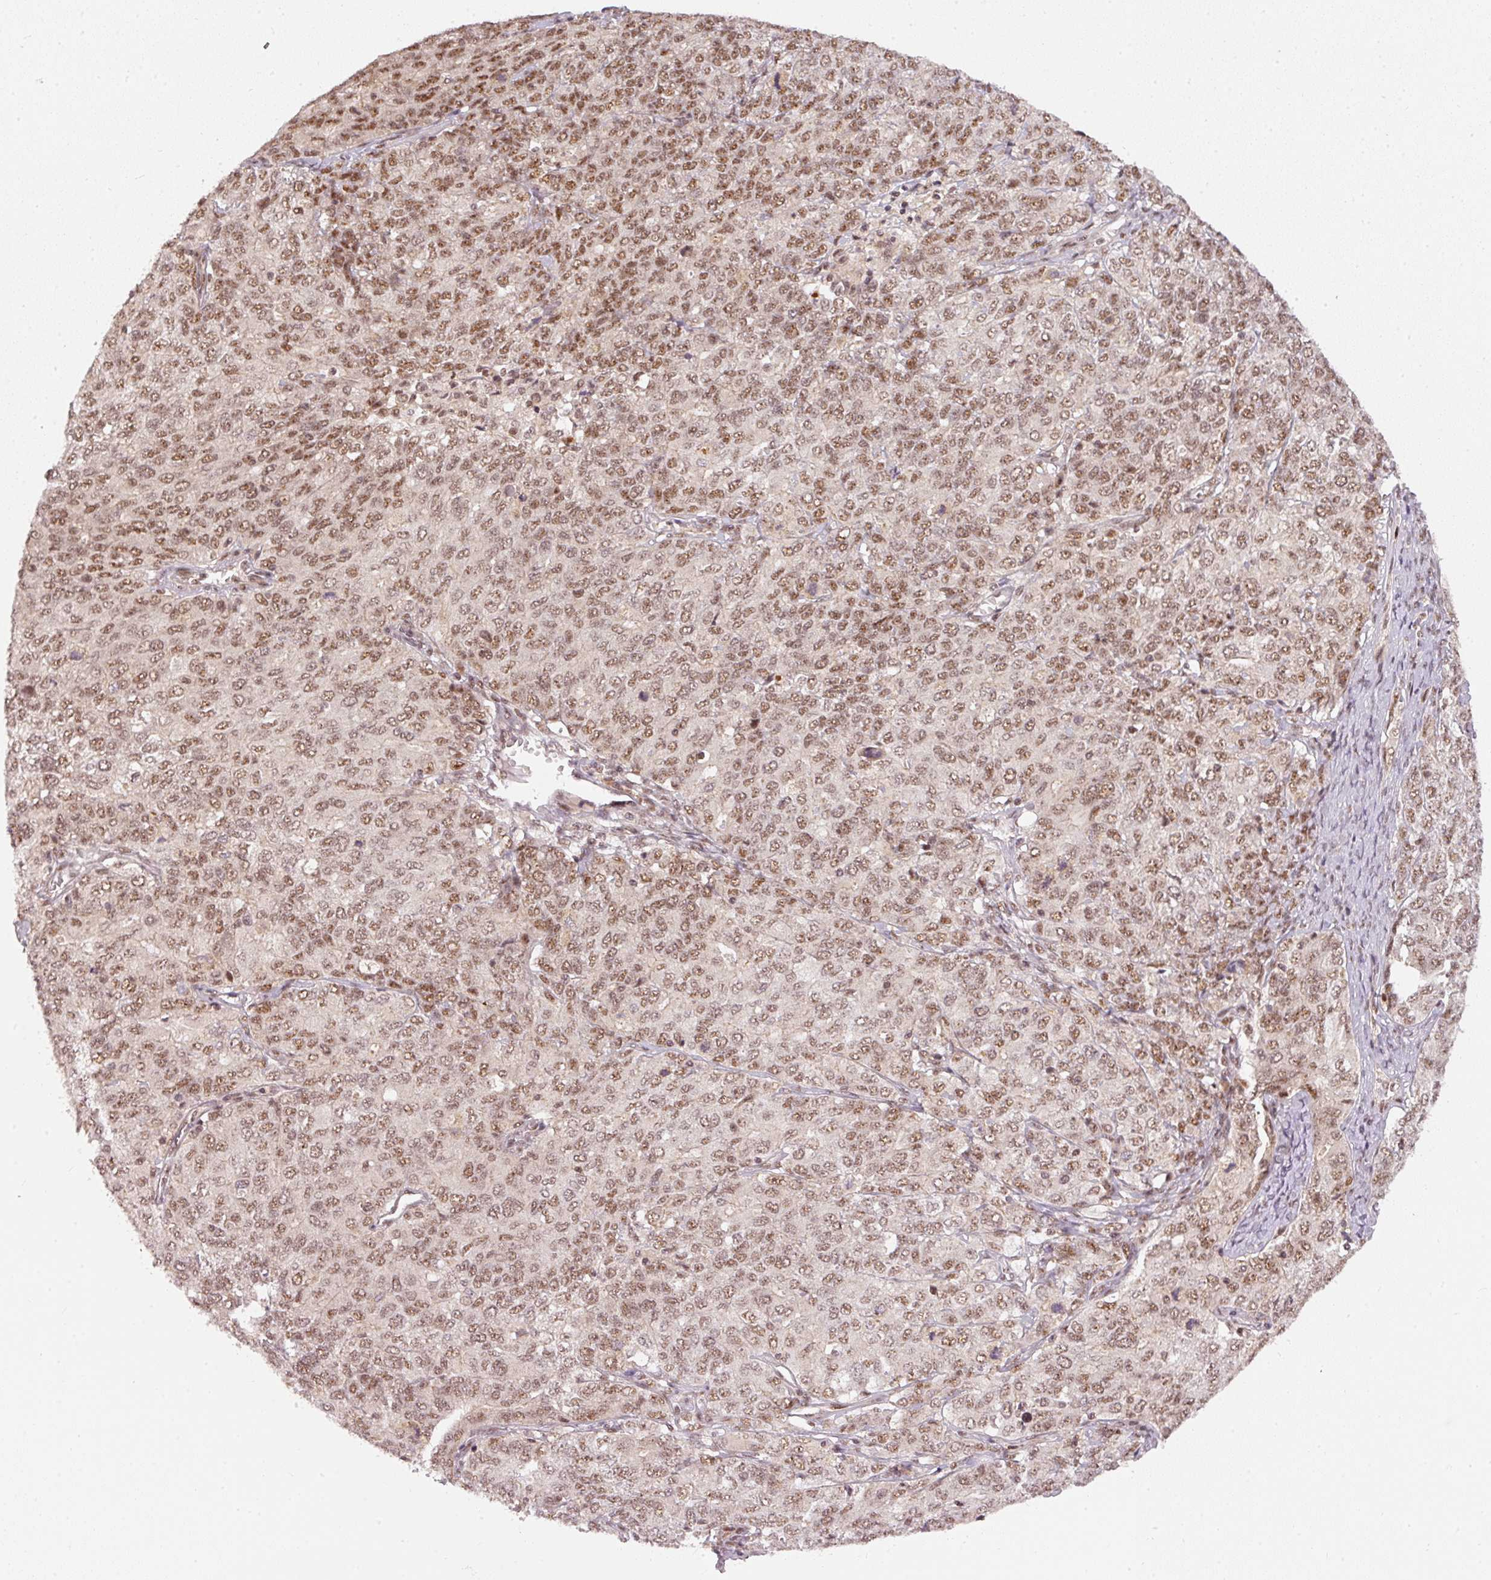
{"staining": {"intensity": "moderate", "quantity": ">75%", "location": "nuclear"}, "tissue": "ovarian cancer", "cell_type": "Tumor cells", "image_type": "cancer", "snomed": [{"axis": "morphology", "description": "Carcinoma, endometroid"}, {"axis": "topography", "description": "Ovary"}], "caption": "Moderate nuclear protein expression is identified in approximately >75% of tumor cells in ovarian cancer.", "gene": "THOC6", "patient": {"sex": "female", "age": 62}}